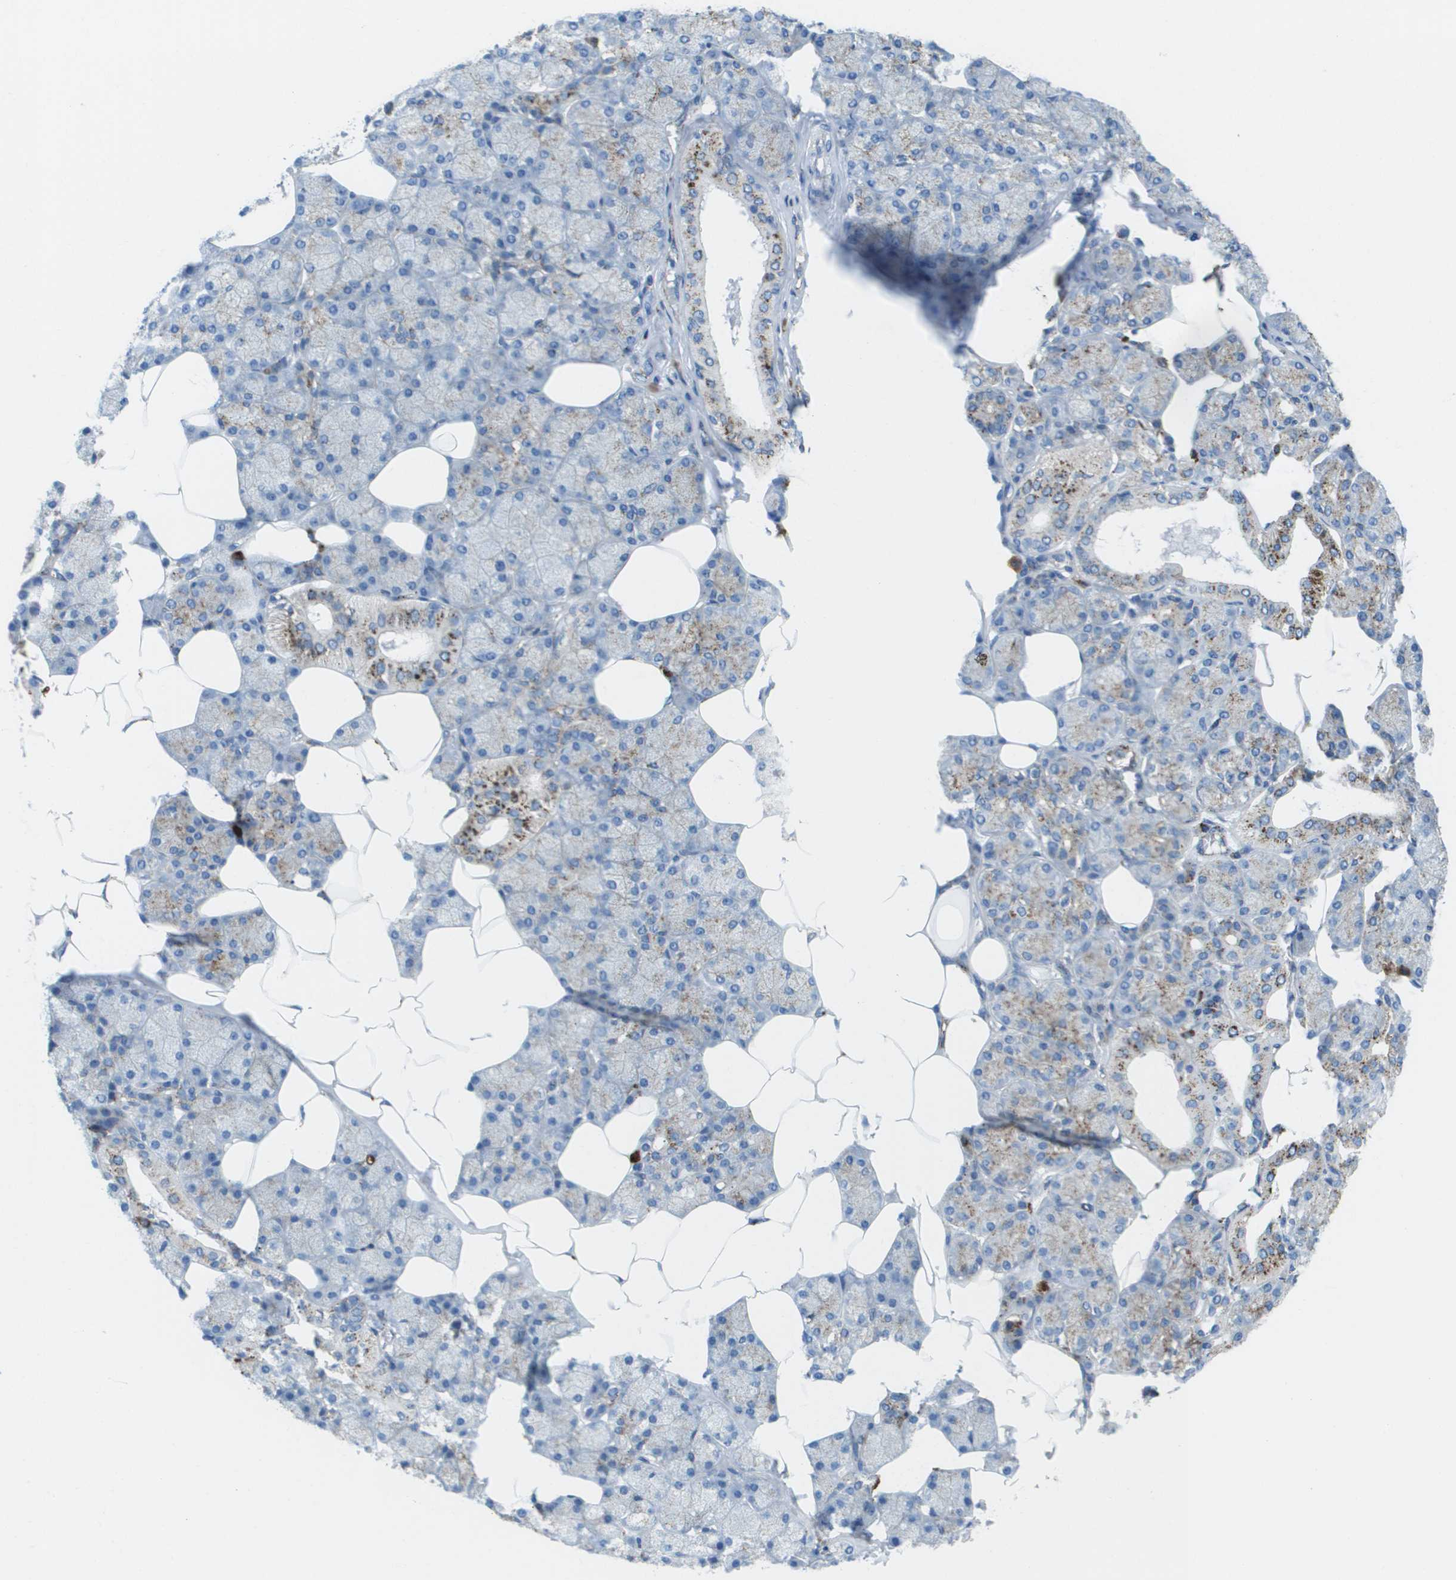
{"staining": {"intensity": "moderate", "quantity": "25%-75%", "location": "cytoplasmic/membranous"}, "tissue": "salivary gland", "cell_type": "Glandular cells", "image_type": "normal", "snomed": [{"axis": "morphology", "description": "Normal tissue, NOS"}, {"axis": "topography", "description": "Salivary gland"}], "caption": "Immunohistochemical staining of benign human salivary gland demonstrates medium levels of moderate cytoplasmic/membranous positivity in approximately 25%-75% of glandular cells.", "gene": "PRCP", "patient": {"sex": "male", "age": 62}}